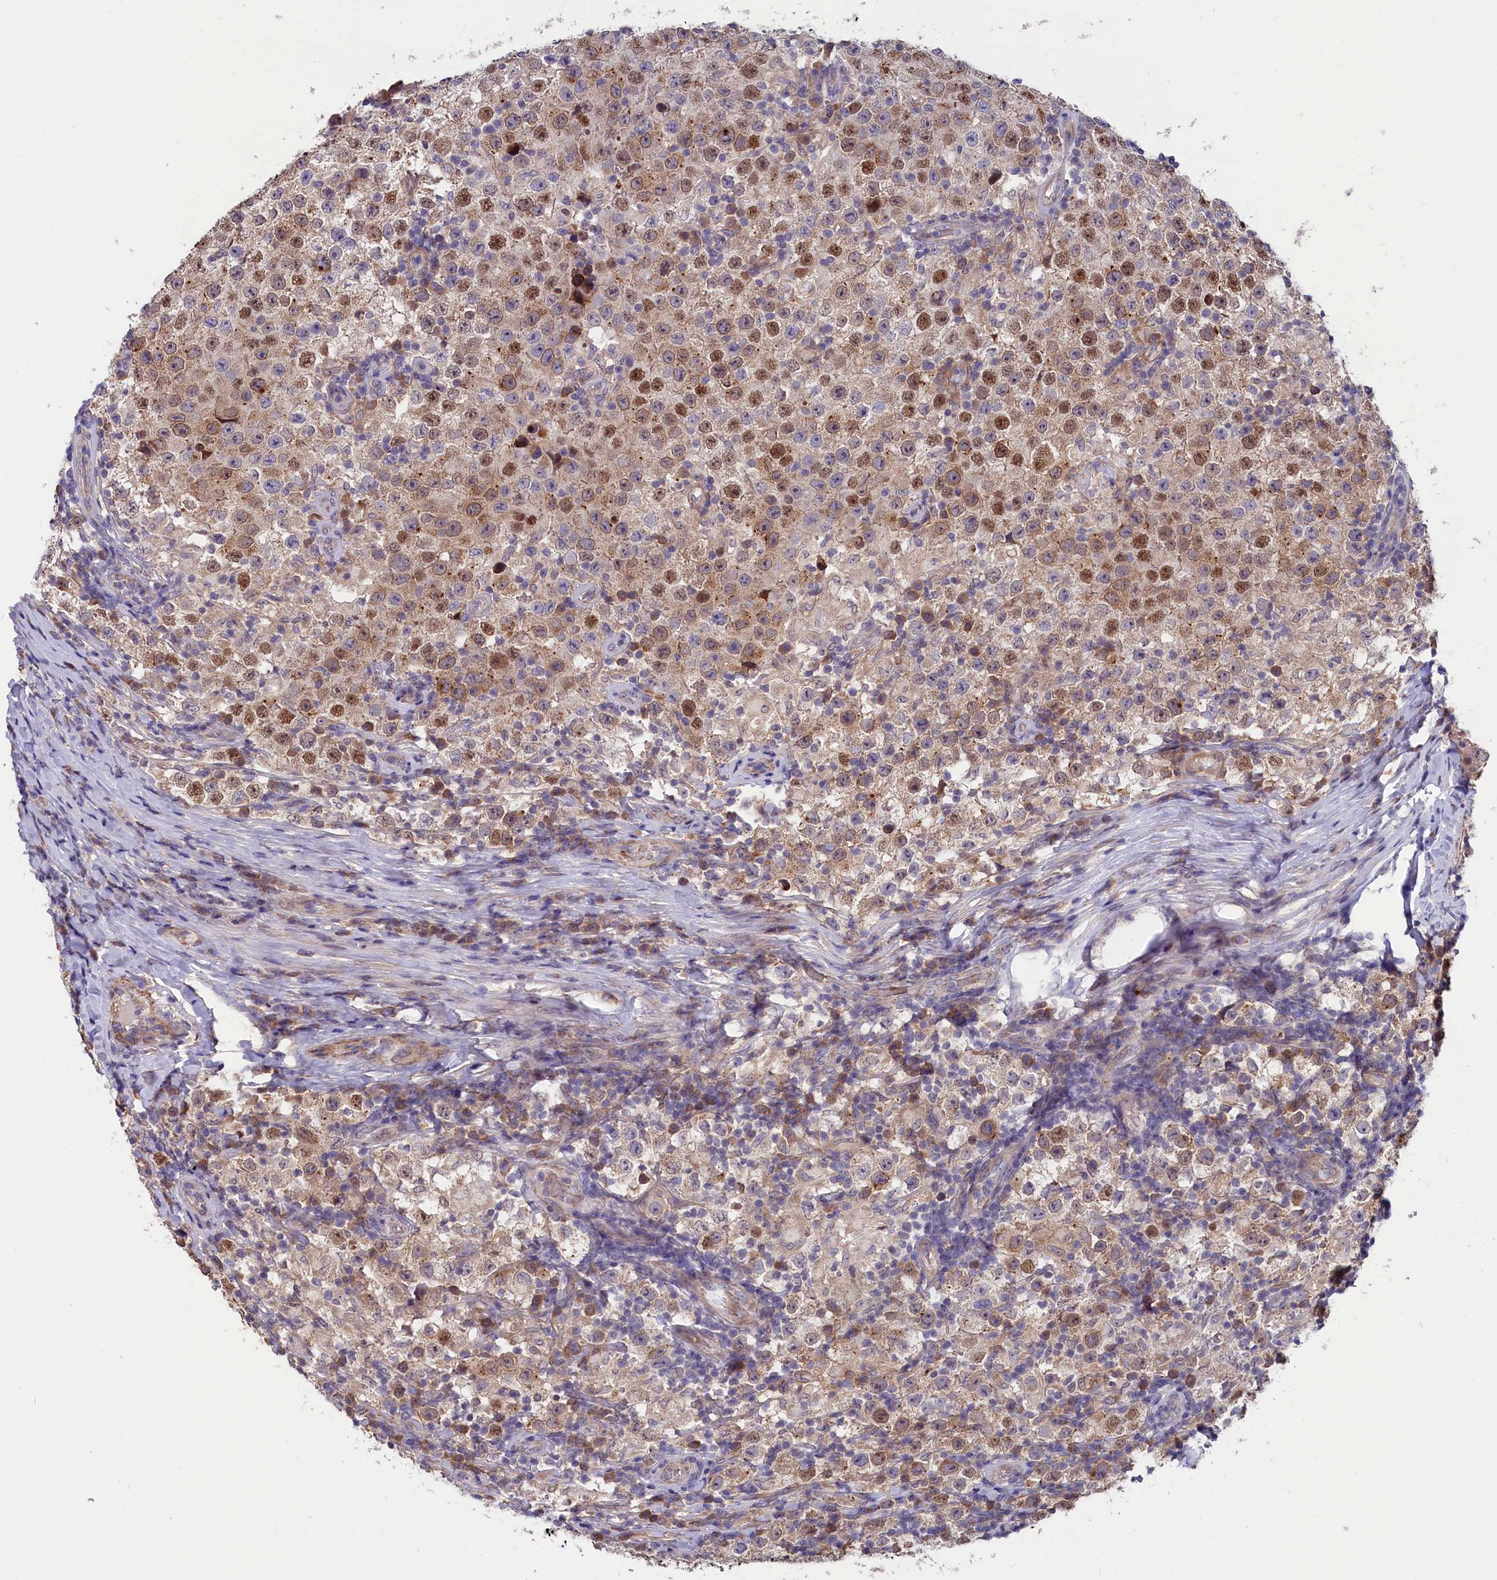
{"staining": {"intensity": "moderate", "quantity": ">75%", "location": "cytoplasmic/membranous,nuclear"}, "tissue": "testis cancer", "cell_type": "Tumor cells", "image_type": "cancer", "snomed": [{"axis": "morphology", "description": "Normal tissue, NOS"}, {"axis": "morphology", "description": "Urothelial carcinoma, High grade"}, {"axis": "morphology", "description": "Seminoma, NOS"}, {"axis": "morphology", "description": "Carcinoma, Embryonal, NOS"}, {"axis": "topography", "description": "Urinary bladder"}, {"axis": "topography", "description": "Testis"}], "caption": "Brown immunohistochemical staining in human testis embryonal carcinoma reveals moderate cytoplasmic/membranous and nuclear expression in about >75% of tumor cells.", "gene": "SLC39A6", "patient": {"sex": "male", "age": 41}}